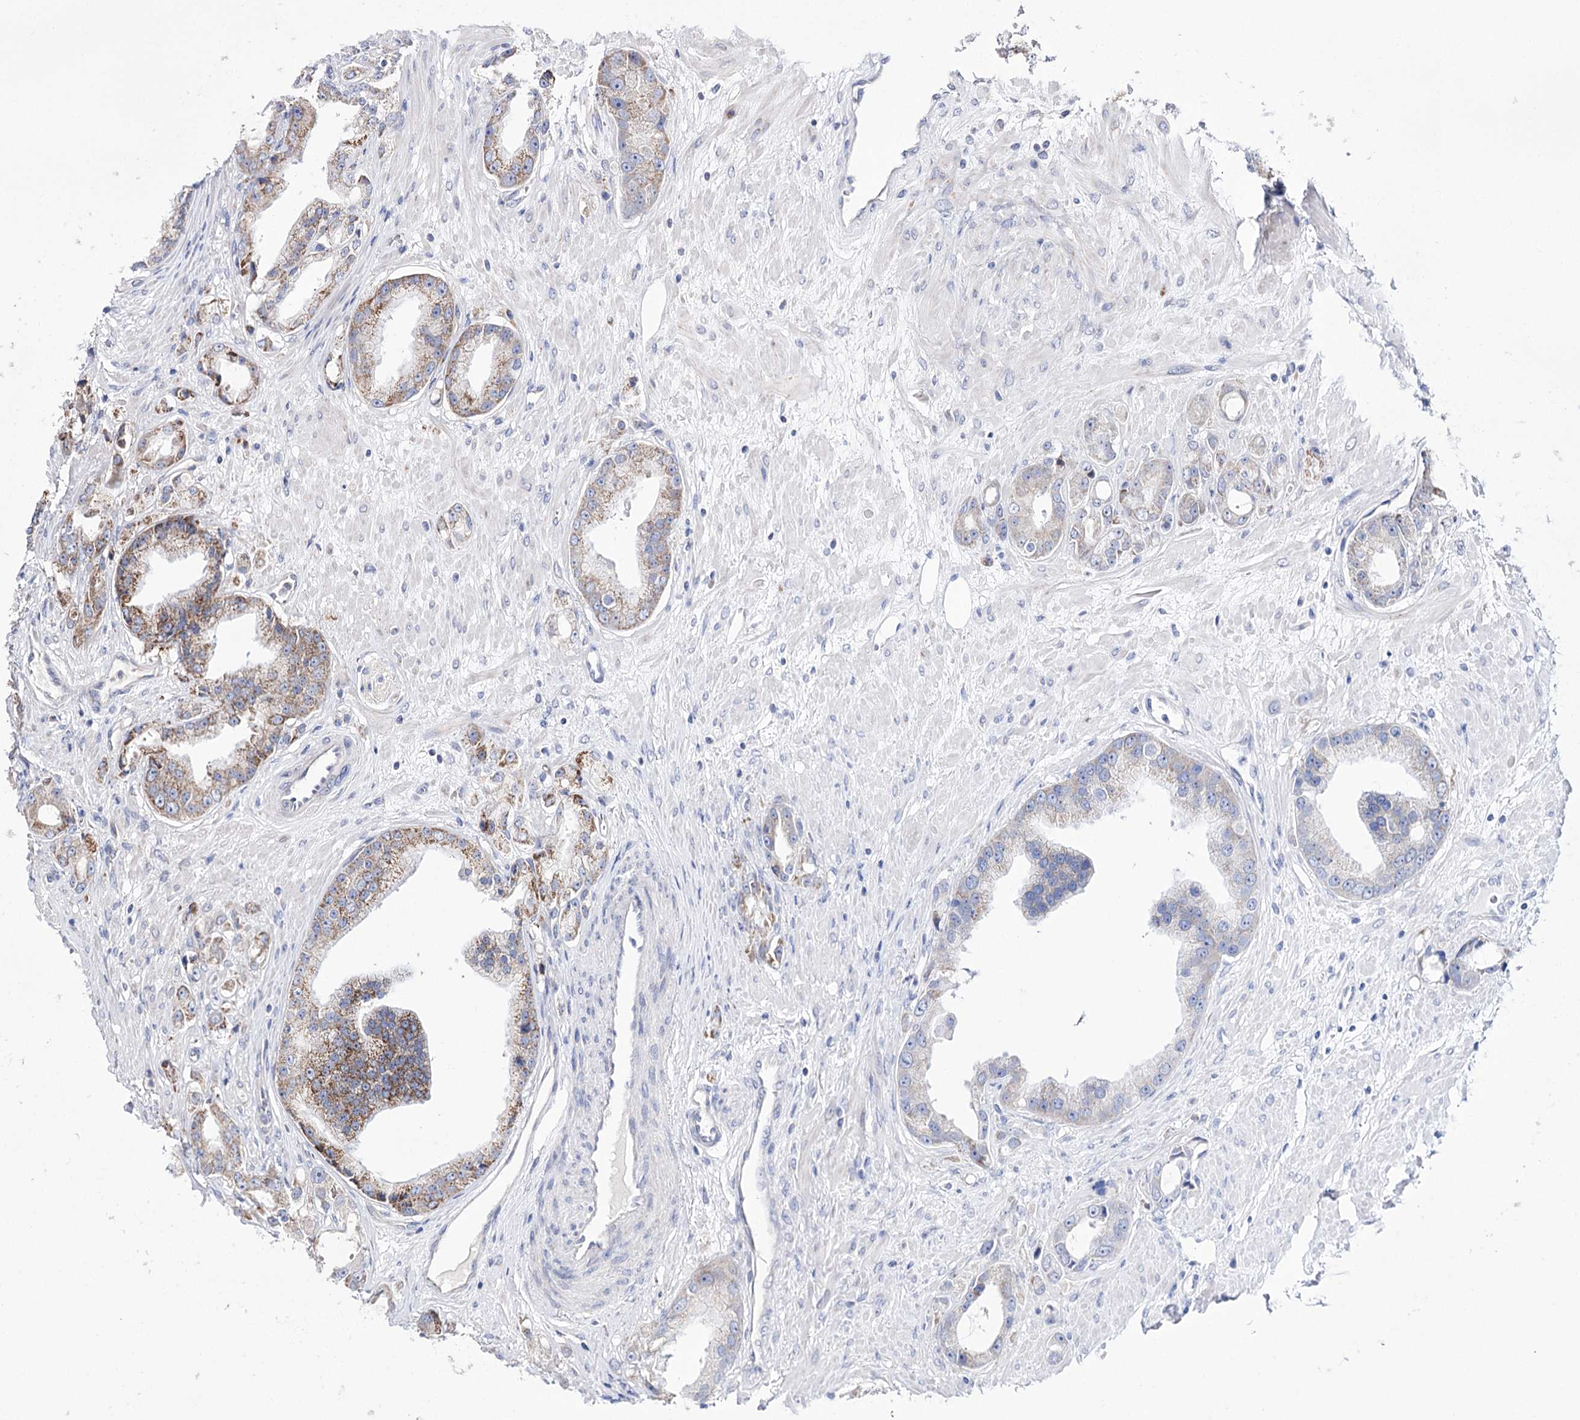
{"staining": {"intensity": "moderate", "quantity": "<25%", "location": "cytoplasmic/membranous"}, "tissue": "prostate cancer", "cell_type": "Tumor cells", "image_type": "cancer", "snomed": [{"axis": "morphology", "description": "Adenocarcinoma, Low grade"}, {"axis": "topography", "description": "Prostate"}], "caption": "Immunohistochemistry photomicrograph of neoplastic tissue: prostate low-grade adenocarcinoma stained using IHC shows low levels of moderate protein expression localized specifically in the cytoplasmic/membranous of tumor cells, appearing as a cytoplasmic/membranous brown color.", "gene": "OSBPL5", "patient": {"sex": "male", "age": 67}}